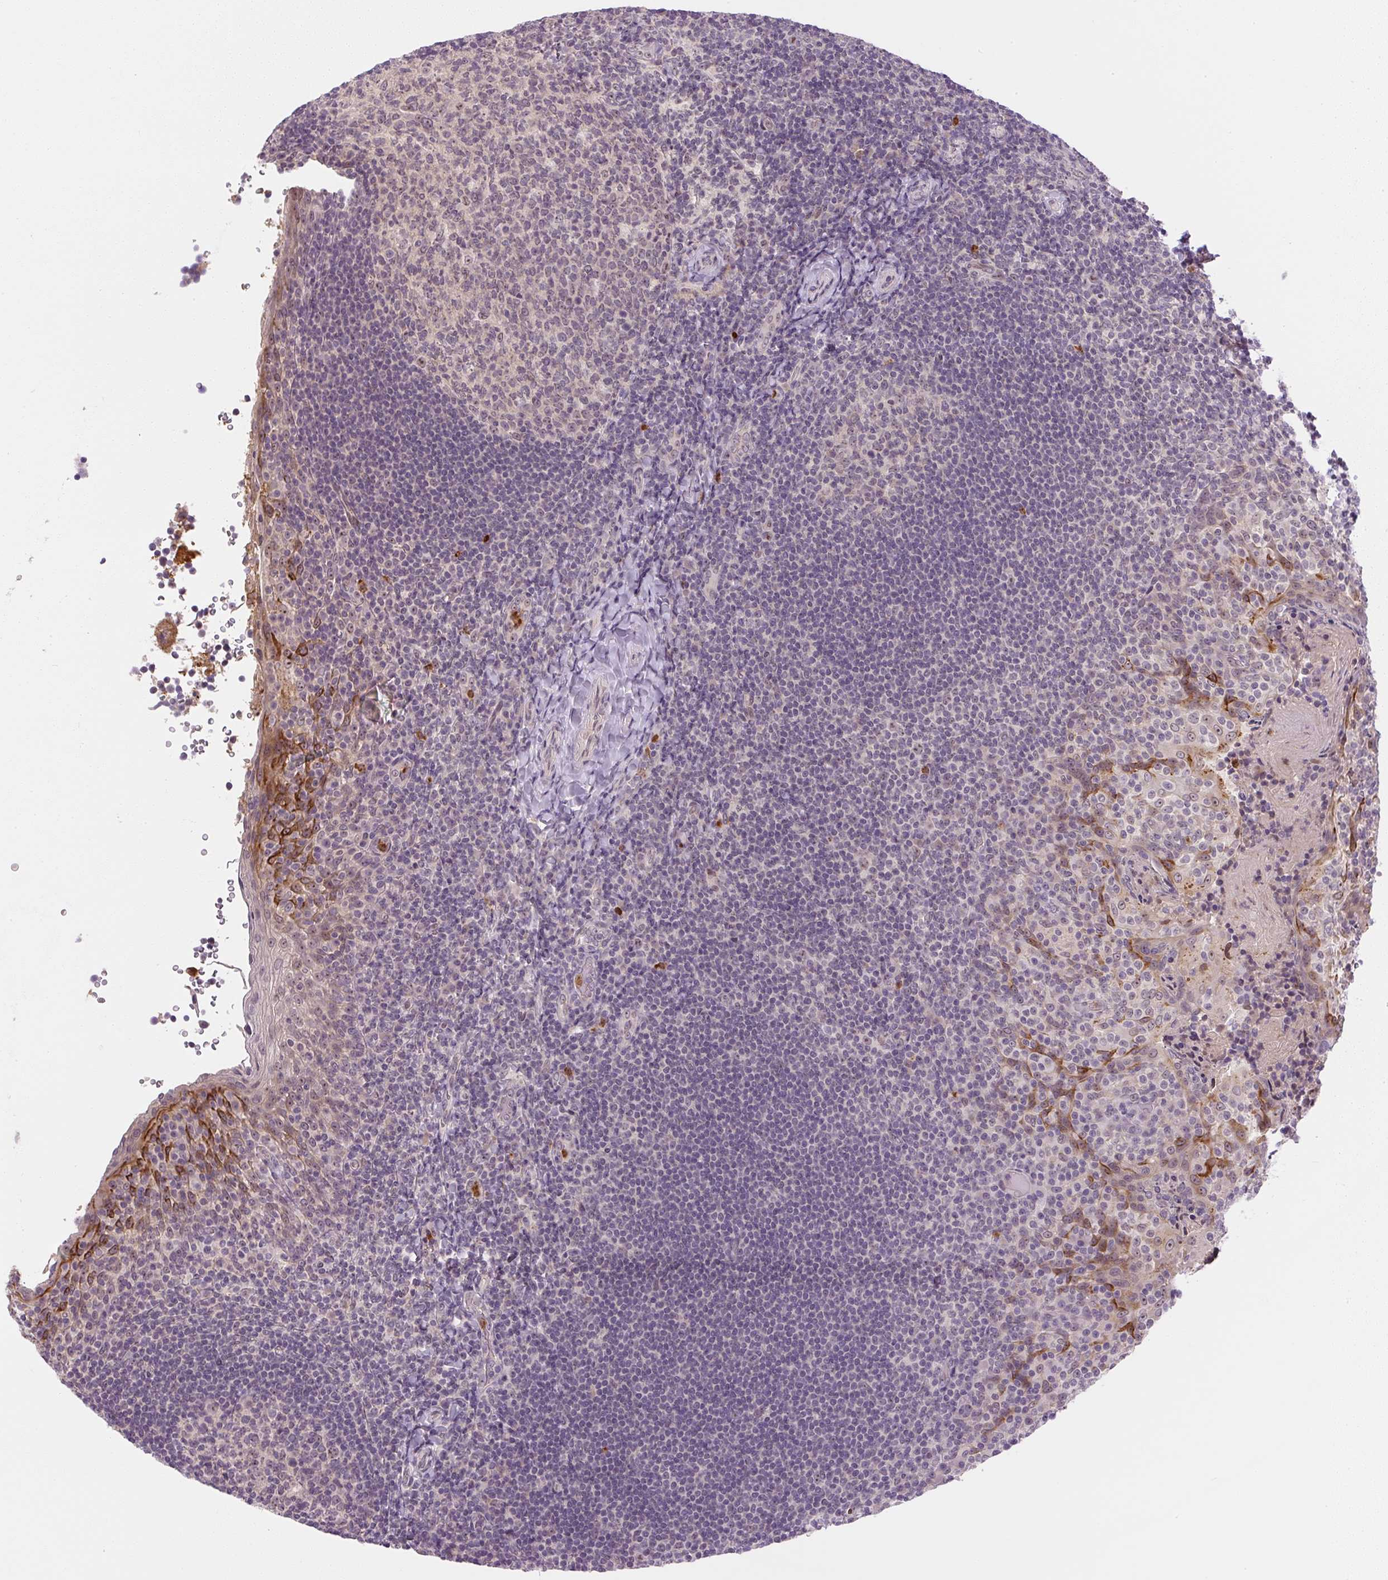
{"staining": {"intensity": "weak", "quantity": "<25%", "location": "nuclear"}, "tissue": "tonsil", "cell_type": "Germinal center cells", "image_type": "normal", "snomed": [{"axis": "morphology", "description": "Normal tissue, NOS"}, {"axis": "topography", "description": "Tonsil"}], "caption": "The image demonstrates no staining of germinal center cells in normal tonsil.", "gene": "SGF29", "patient": {"sex": "female", "age": 10}}